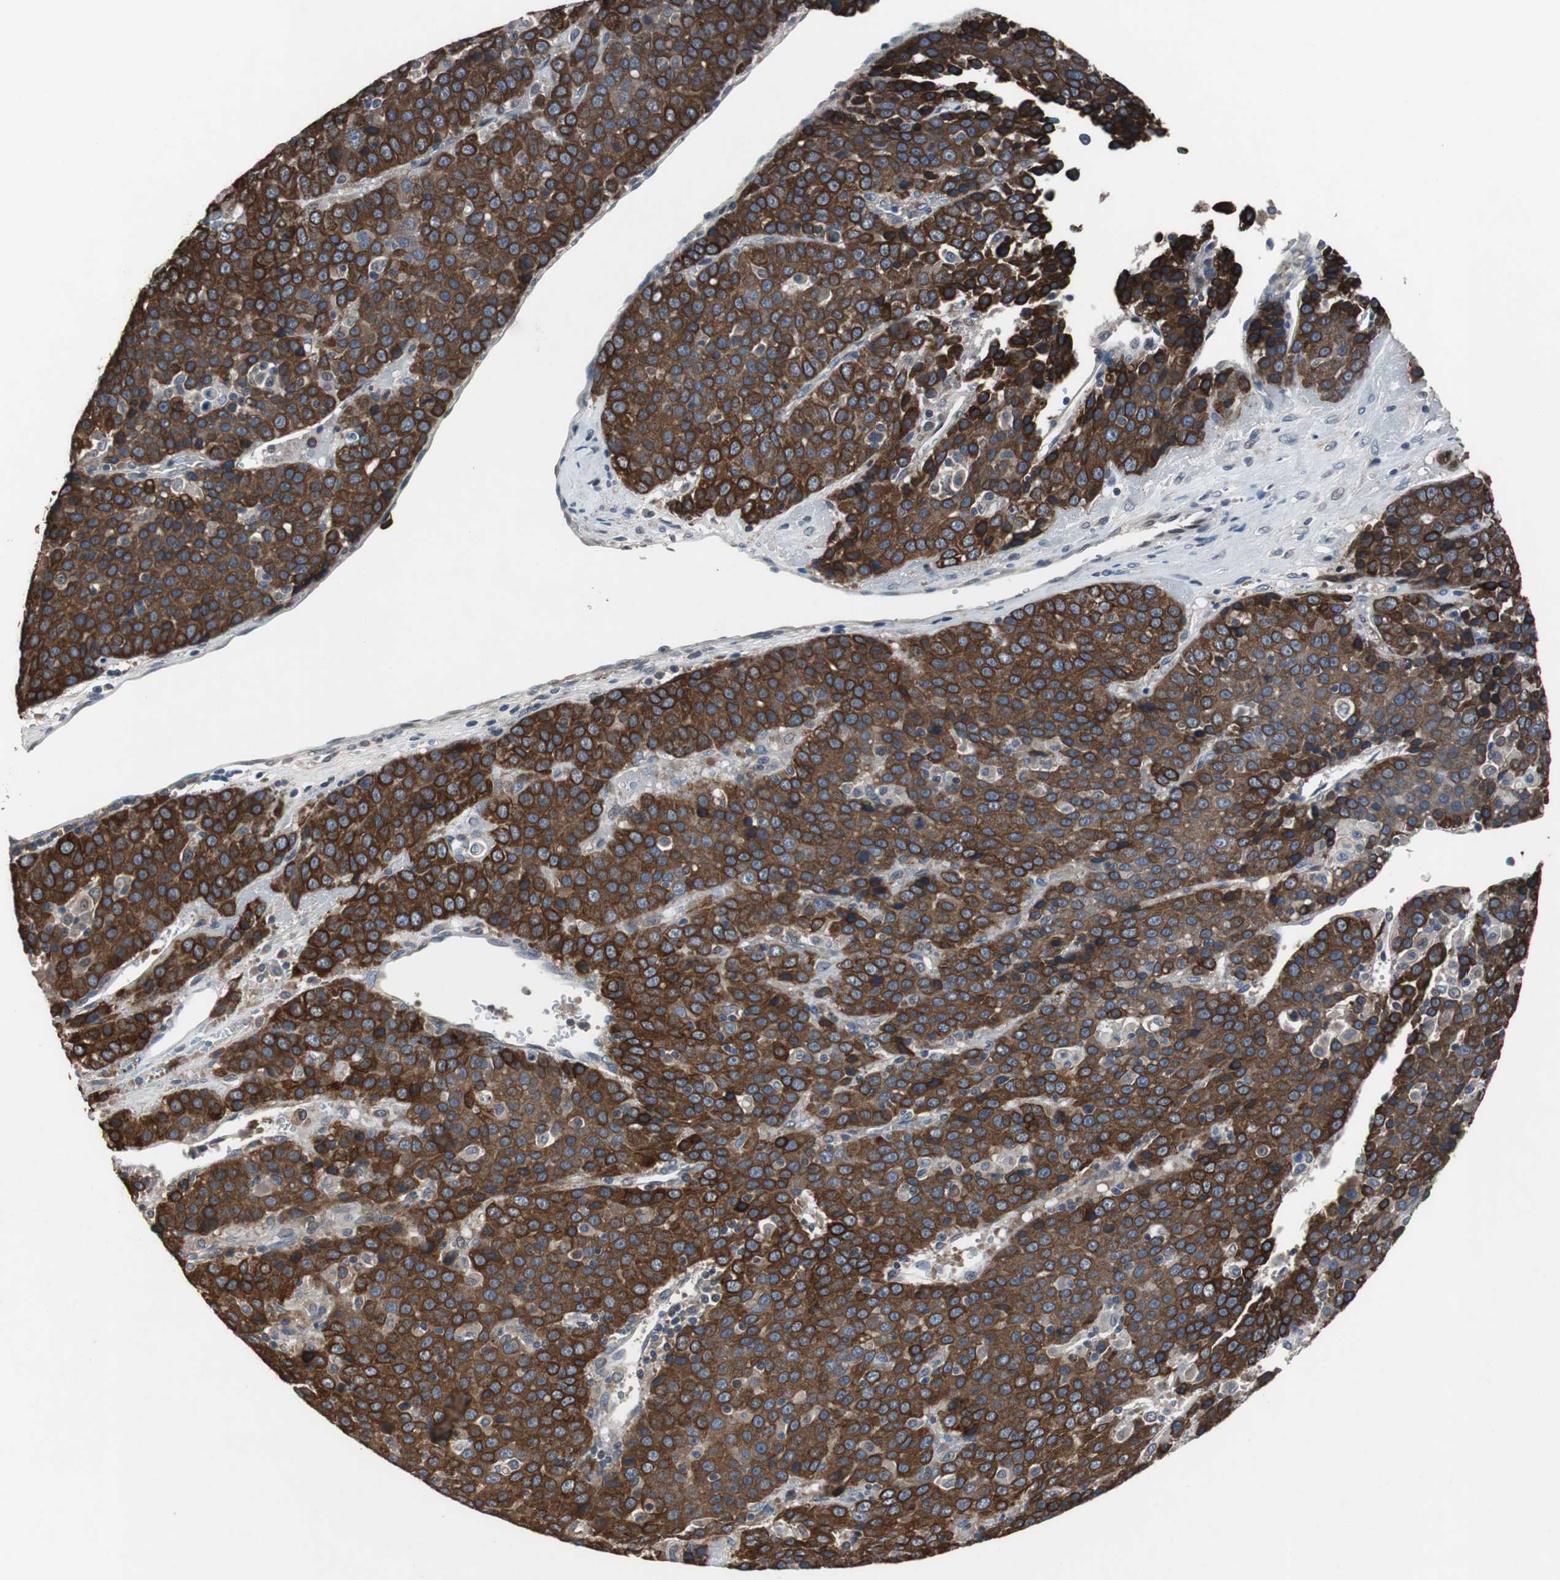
{"staining": {"intensity": "strong", "quantity": ">75%", "location": "cytoplasmic/membranous"}, "tissue": "liver cancer", "cell_type": "Tumor cells", "image_type": "cancer", "snomed": [{"axis": "morphology", "description": "Carcinoma, Hepatocellular, NOS"}, {"axis": "topography", "description": "Liver"}], "caption": "Liver cancer (hepatocellular carcinoma) stained with IHC shows strong cytoplasmic/membranous positivity in approximately >75% of tumor cells. The staining is performed using DAB brown chromogen to label protein expression. The nuclei are counter-stained blue using hematoxylin.", "gene": "USP10", "patient": {"sex": "female", "age": 53}}